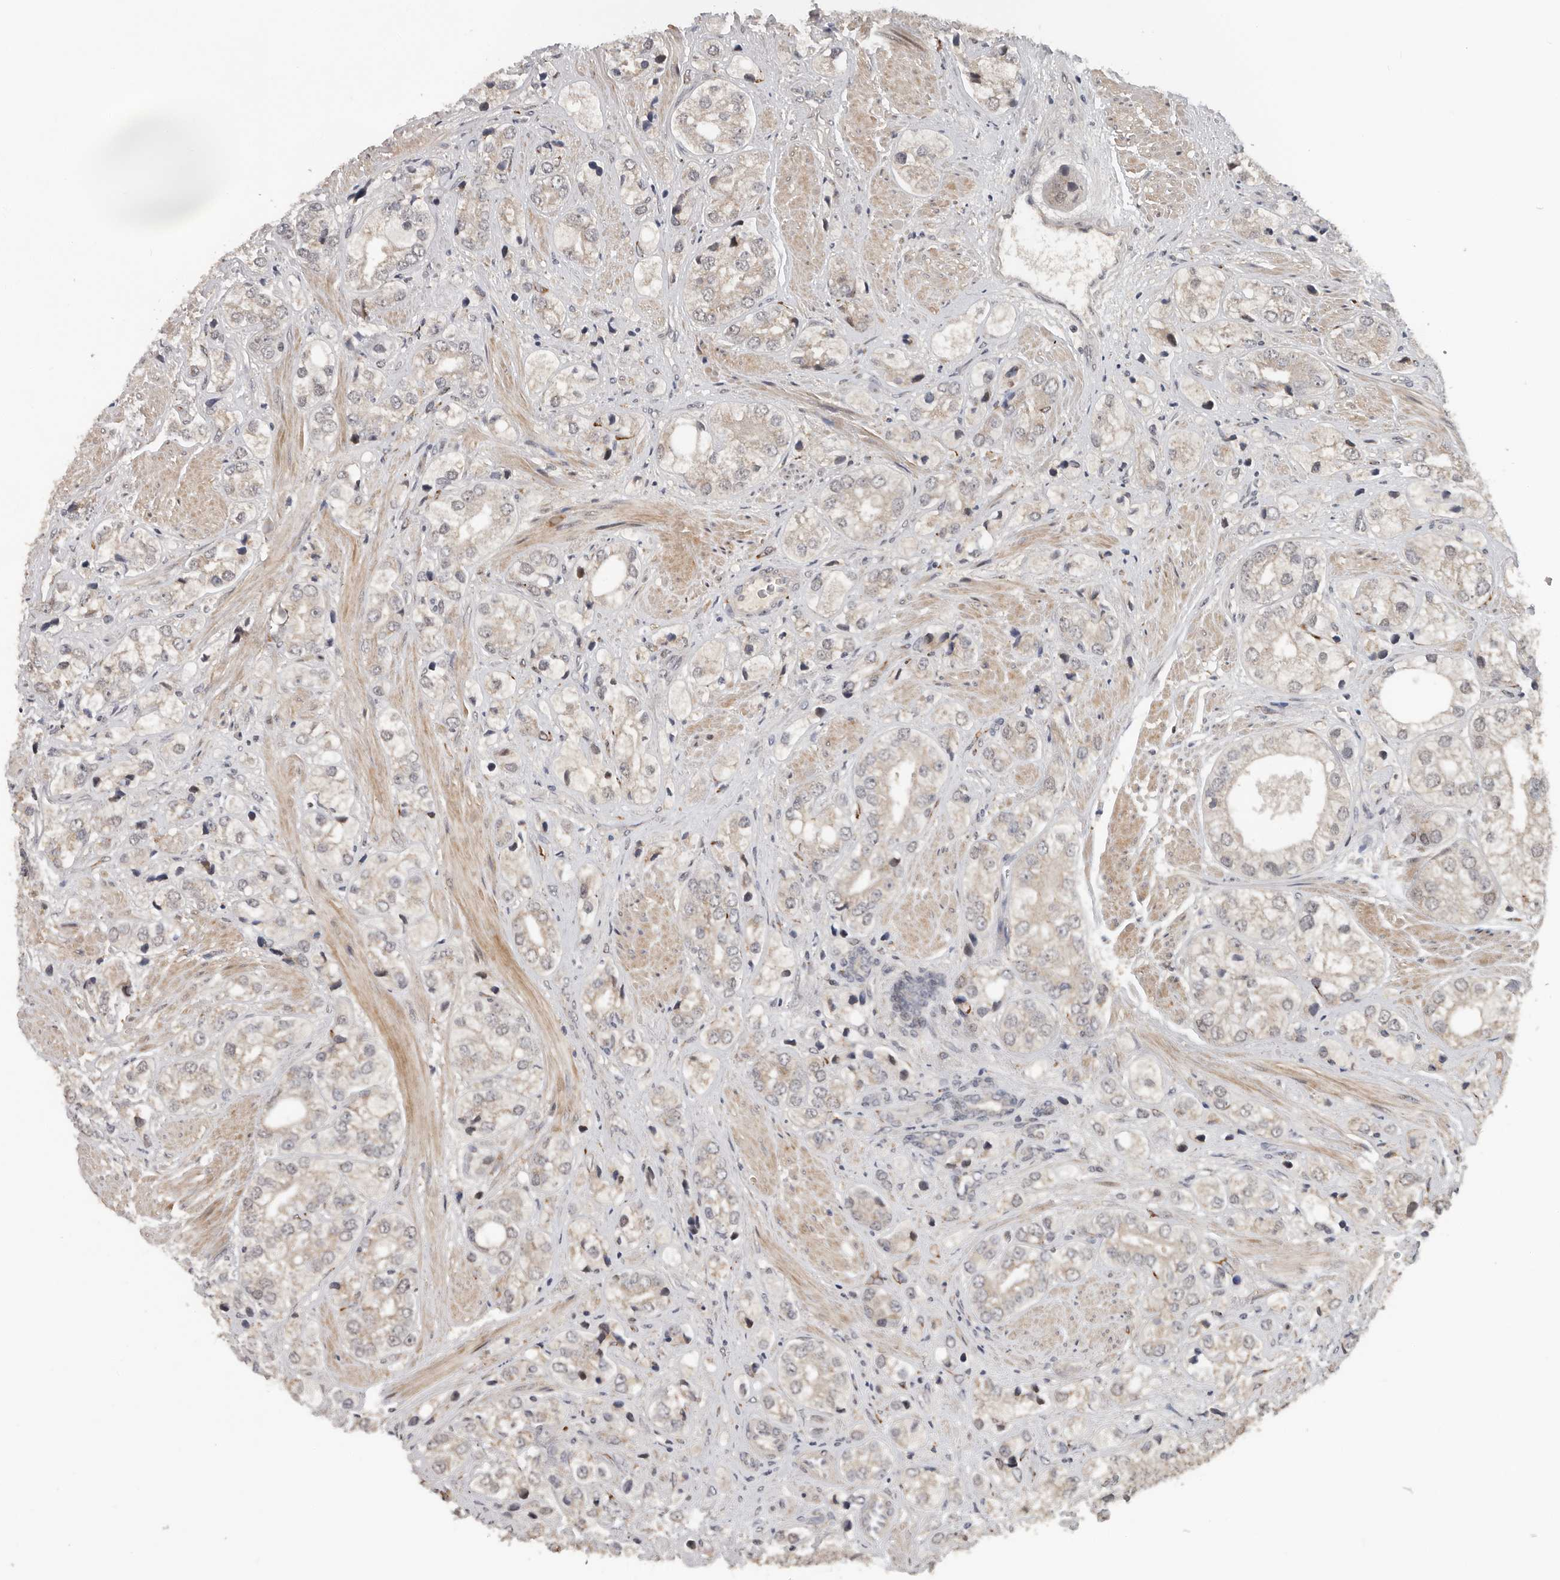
{"staining": {"intensity": "weak", "quantity": "25%-75%", "location": "cytoplasmic/membranous"}, "tissue": "prostate cancer", "cell_type": "Tumor cells", "image_type": "cancer", "snomed": [{"axis": "morphology", "description": "Adenocarcinoma, High grade"}, {"axis": "topography", "description": "Prostate"}], "caption": "Prostate high-grade adenocarcinoma stained with a brown dye displays weak cytoplasmic/membranous positive staining in approximately 25%-75% of tumor cells.", "gene": "HENMT1", "patient": {"sex": "male", "age": 50}}